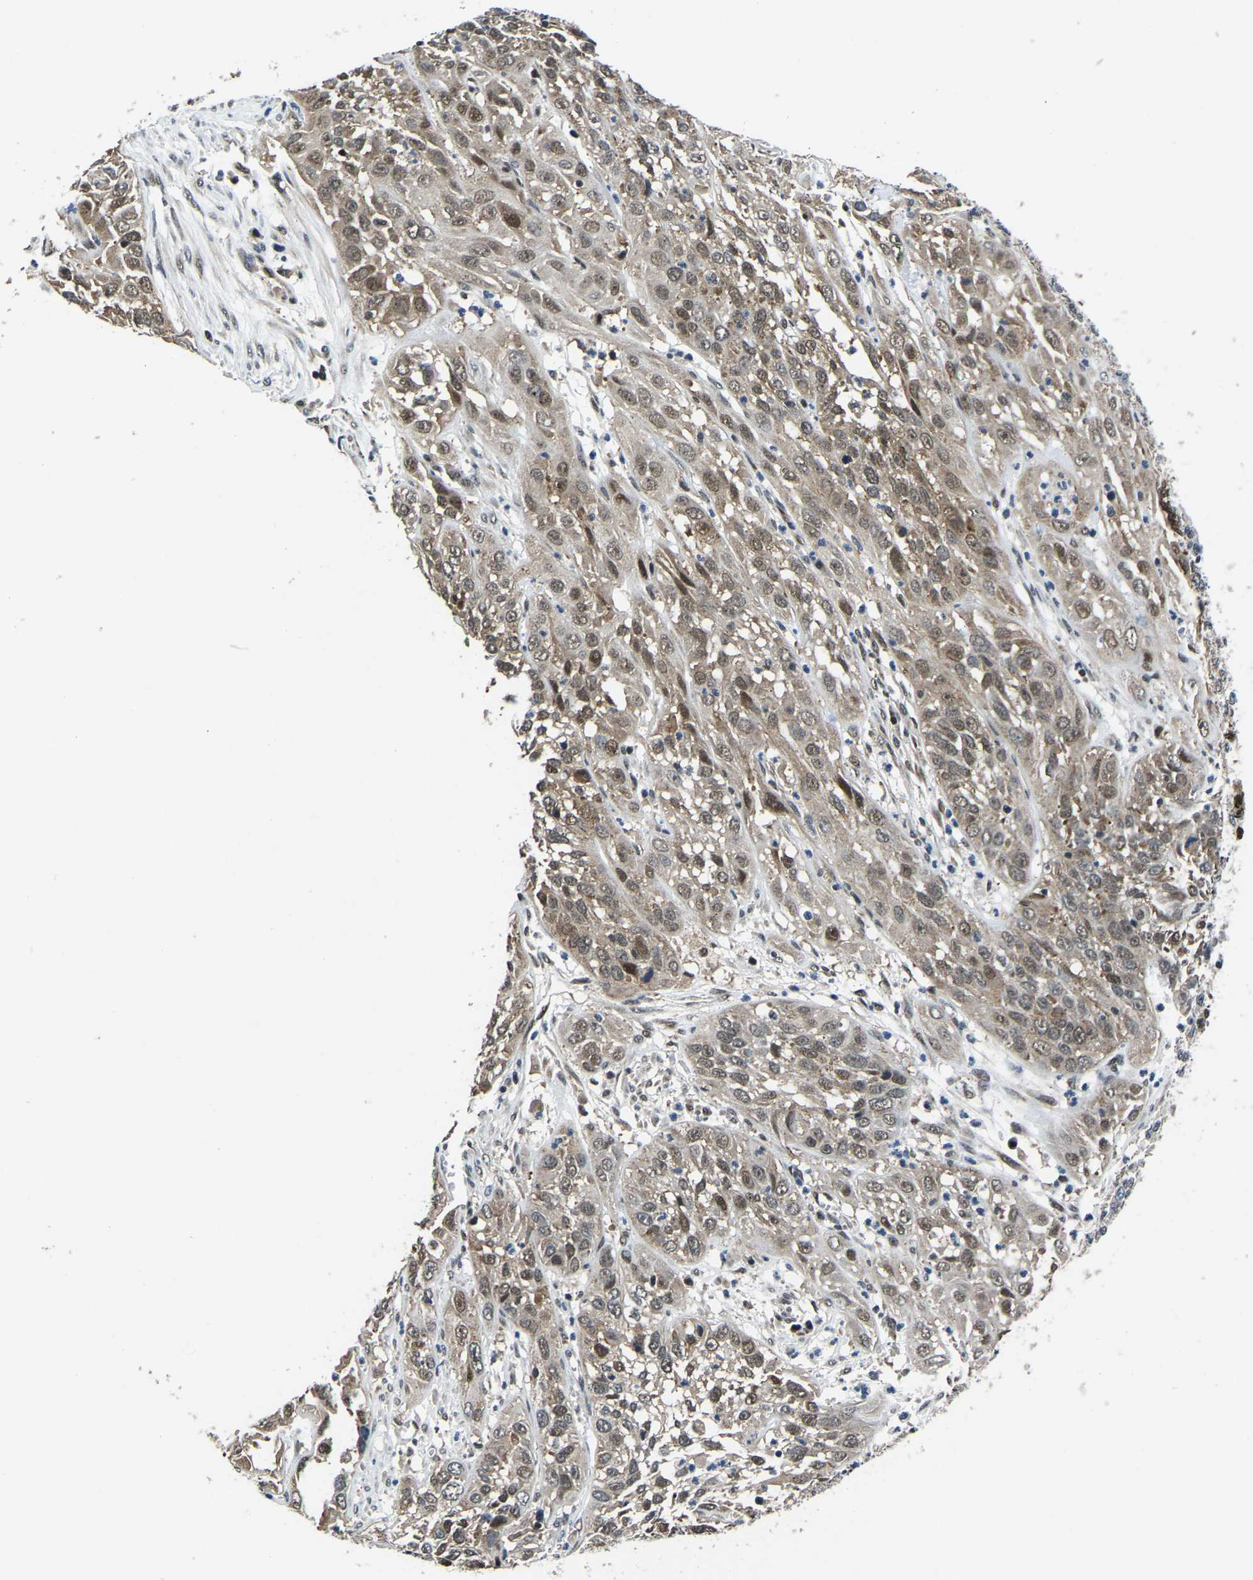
{"staining": {"intensity": "moderate", "quantity": ">75%", "location": "cytoplasmic/membranous,nuclear"}, "tissue": "cervical cancer", "cell_type": "Tumor cells", "image_type": "cancer", "snomed": [{"axis": "morphology", "description": "Squamous cell carcinoma, NOS"}, {"axis": "topography", "description": "Cervix"}], "caption": "Cervical cancer stained for a protein demonstrates moderate cytoplasmic/membranous and nuclear positivity in tumor cells.", "gene": "DFFA", "patient": {"sex": "female", "age": 32}}